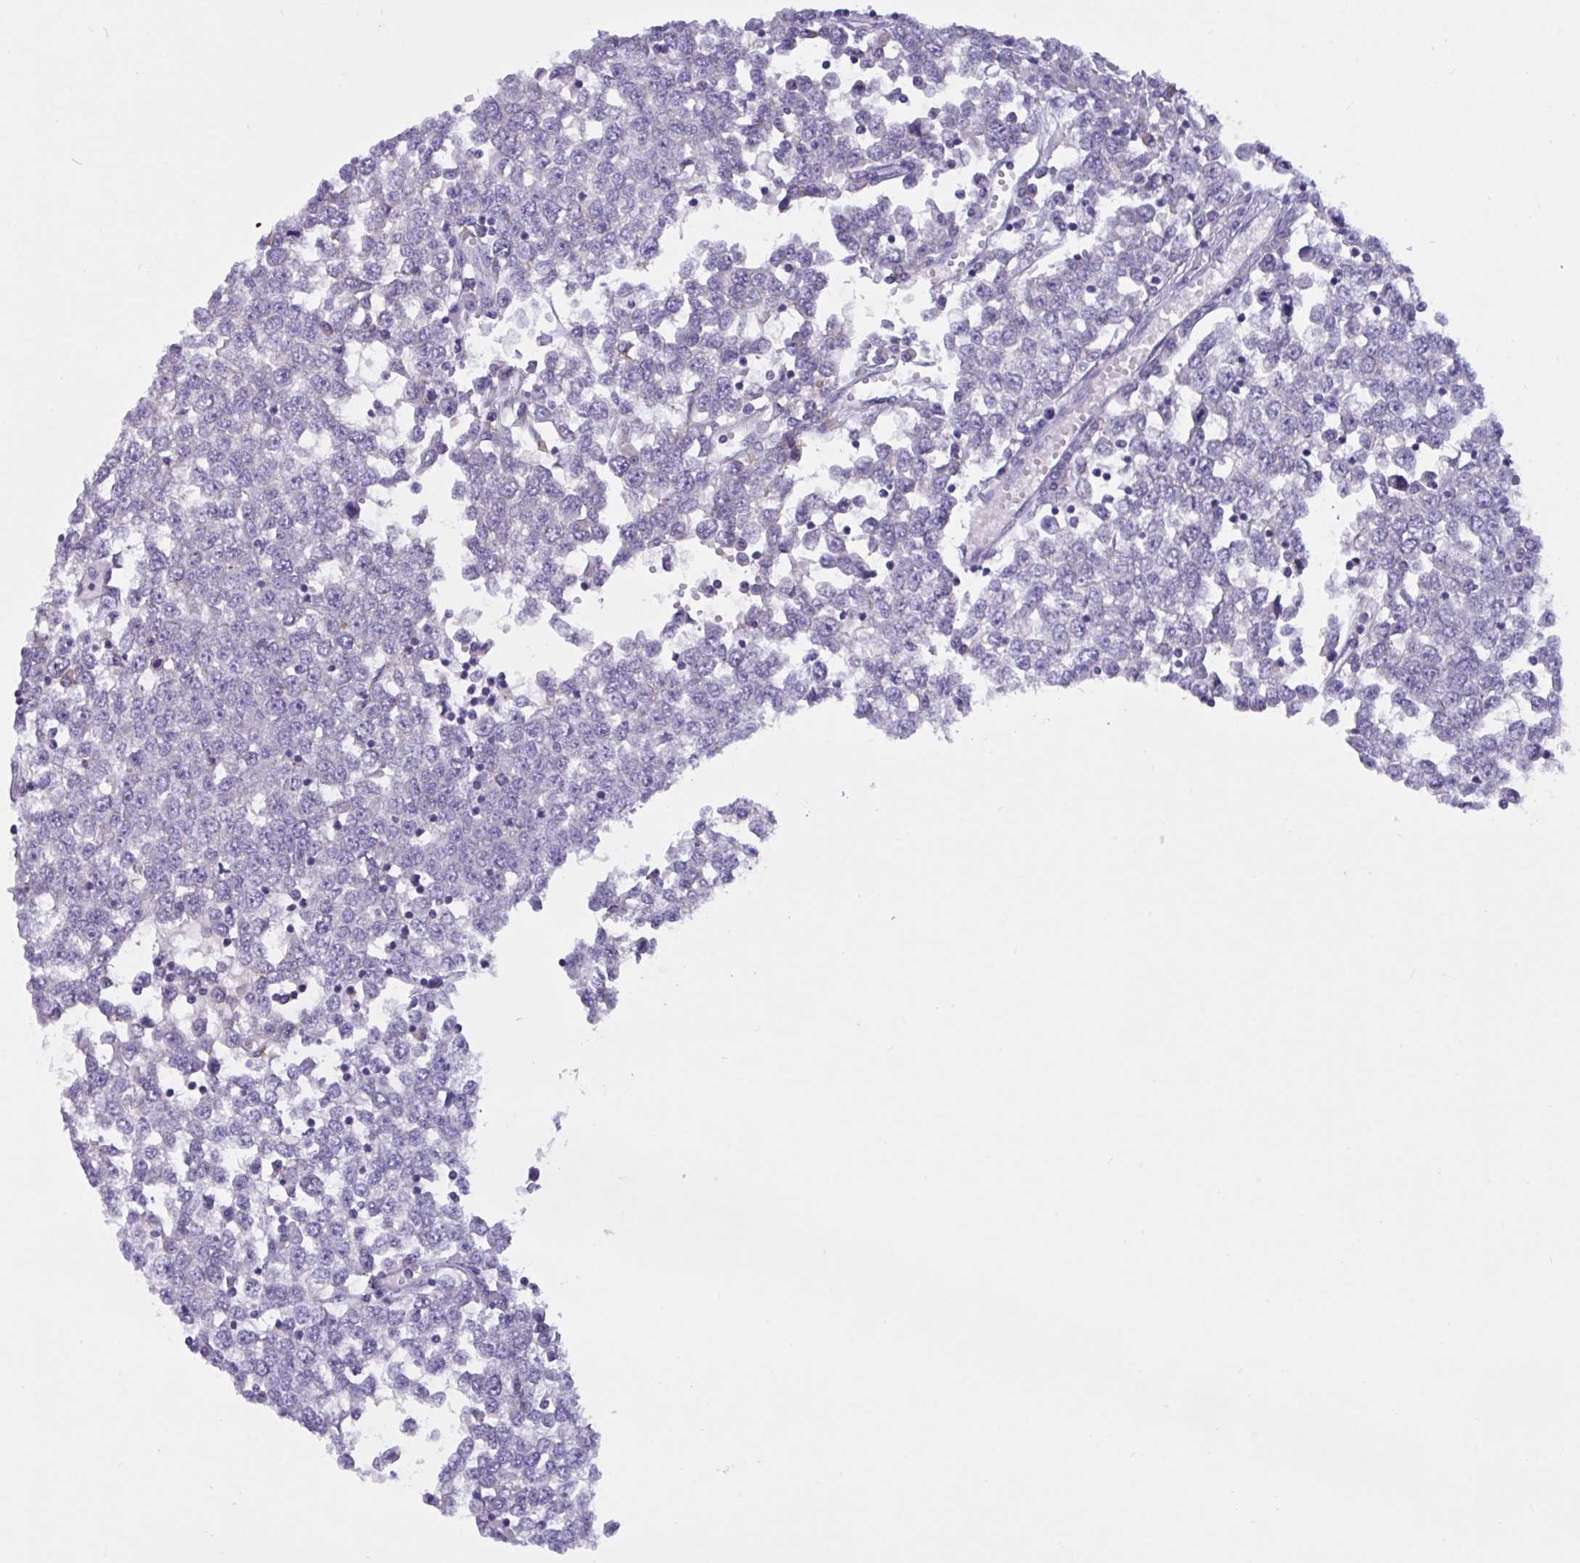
{"staining": {"intensity": "moderate", "quantity": "<25%", "location": "cytoplasmic/membranous"}, "tissue": "testis cancer", "cell_type": "Tumor cells", "image_type": "cancer", "snomed": [{"axis": "morphology", "description": "Seminoma, NOS"}, {"axis": "topography", "description": "Testis"}], "caption": "High-power microscopy captured an immunohistochemistry histopathology image of seminoma (testis), revealing moderate cytoplasmic/membranous positivity in about <25% of tumor cells. Immunohistochemistry (ihc) stains the protein in brown and the nuclei are stained blue.", "gene": "SLC66A1", "patient": {"sex": "male", "age": 65}}